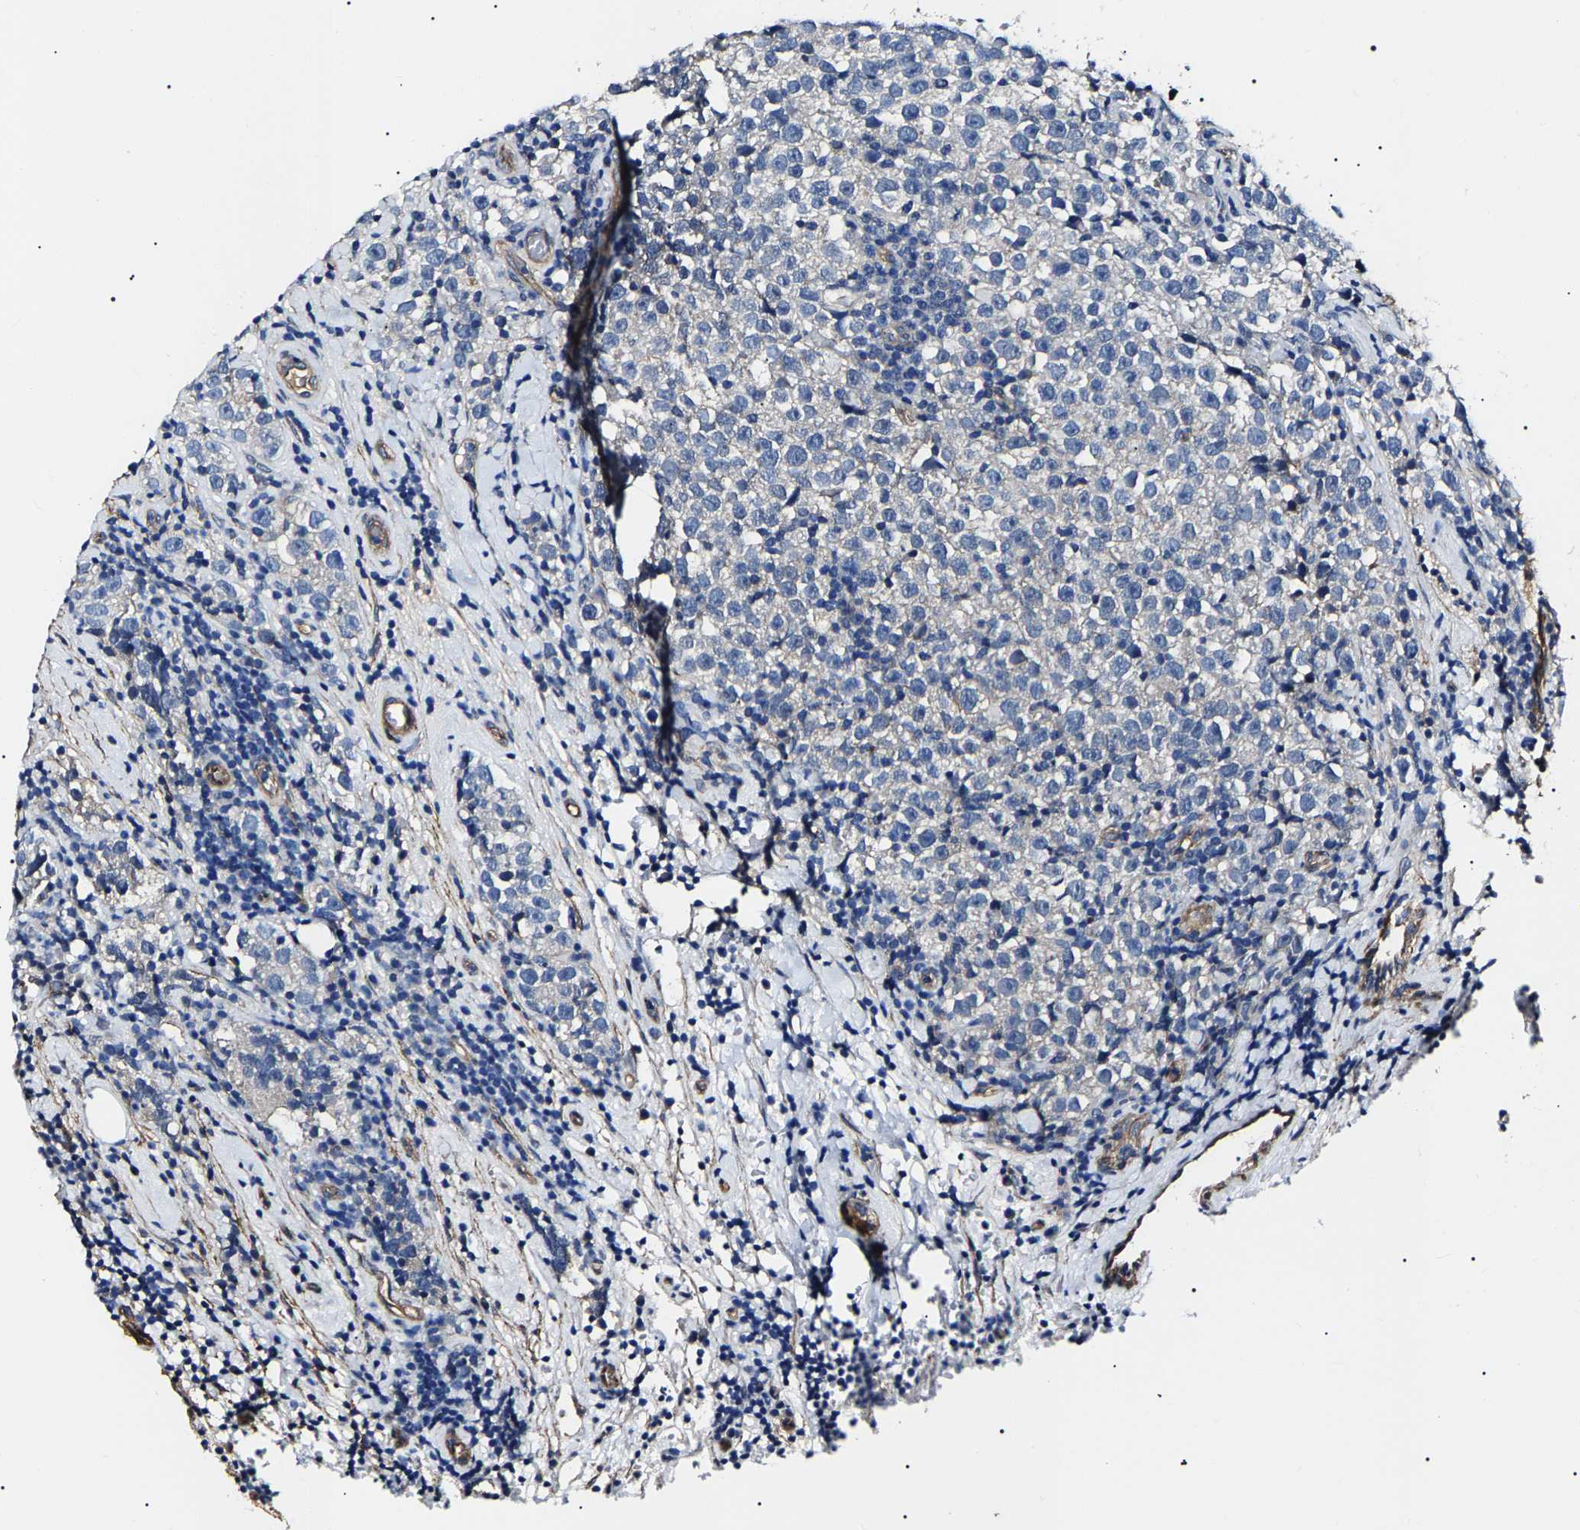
{"staining": {"intensity": "negative", "quantity": "none", "location": "none"}, "tissue": "testis cancer", "cell_type": "Tumor cells", "image_type": "cancer", "snomed": [{"axis": "morphology", "description": "Normal tissue, NOS"}, {"axis": "morphology", "description": "Seminoma, NOS"}, {"axis": "topography", "description": "Testis"}], "caption": "Tumor cells show no significant expression in testis cancer (seminoma). Nuclei are stained in blue.", "gene": "KLHL42", "patient": {"sex": "male", "age": 43}}